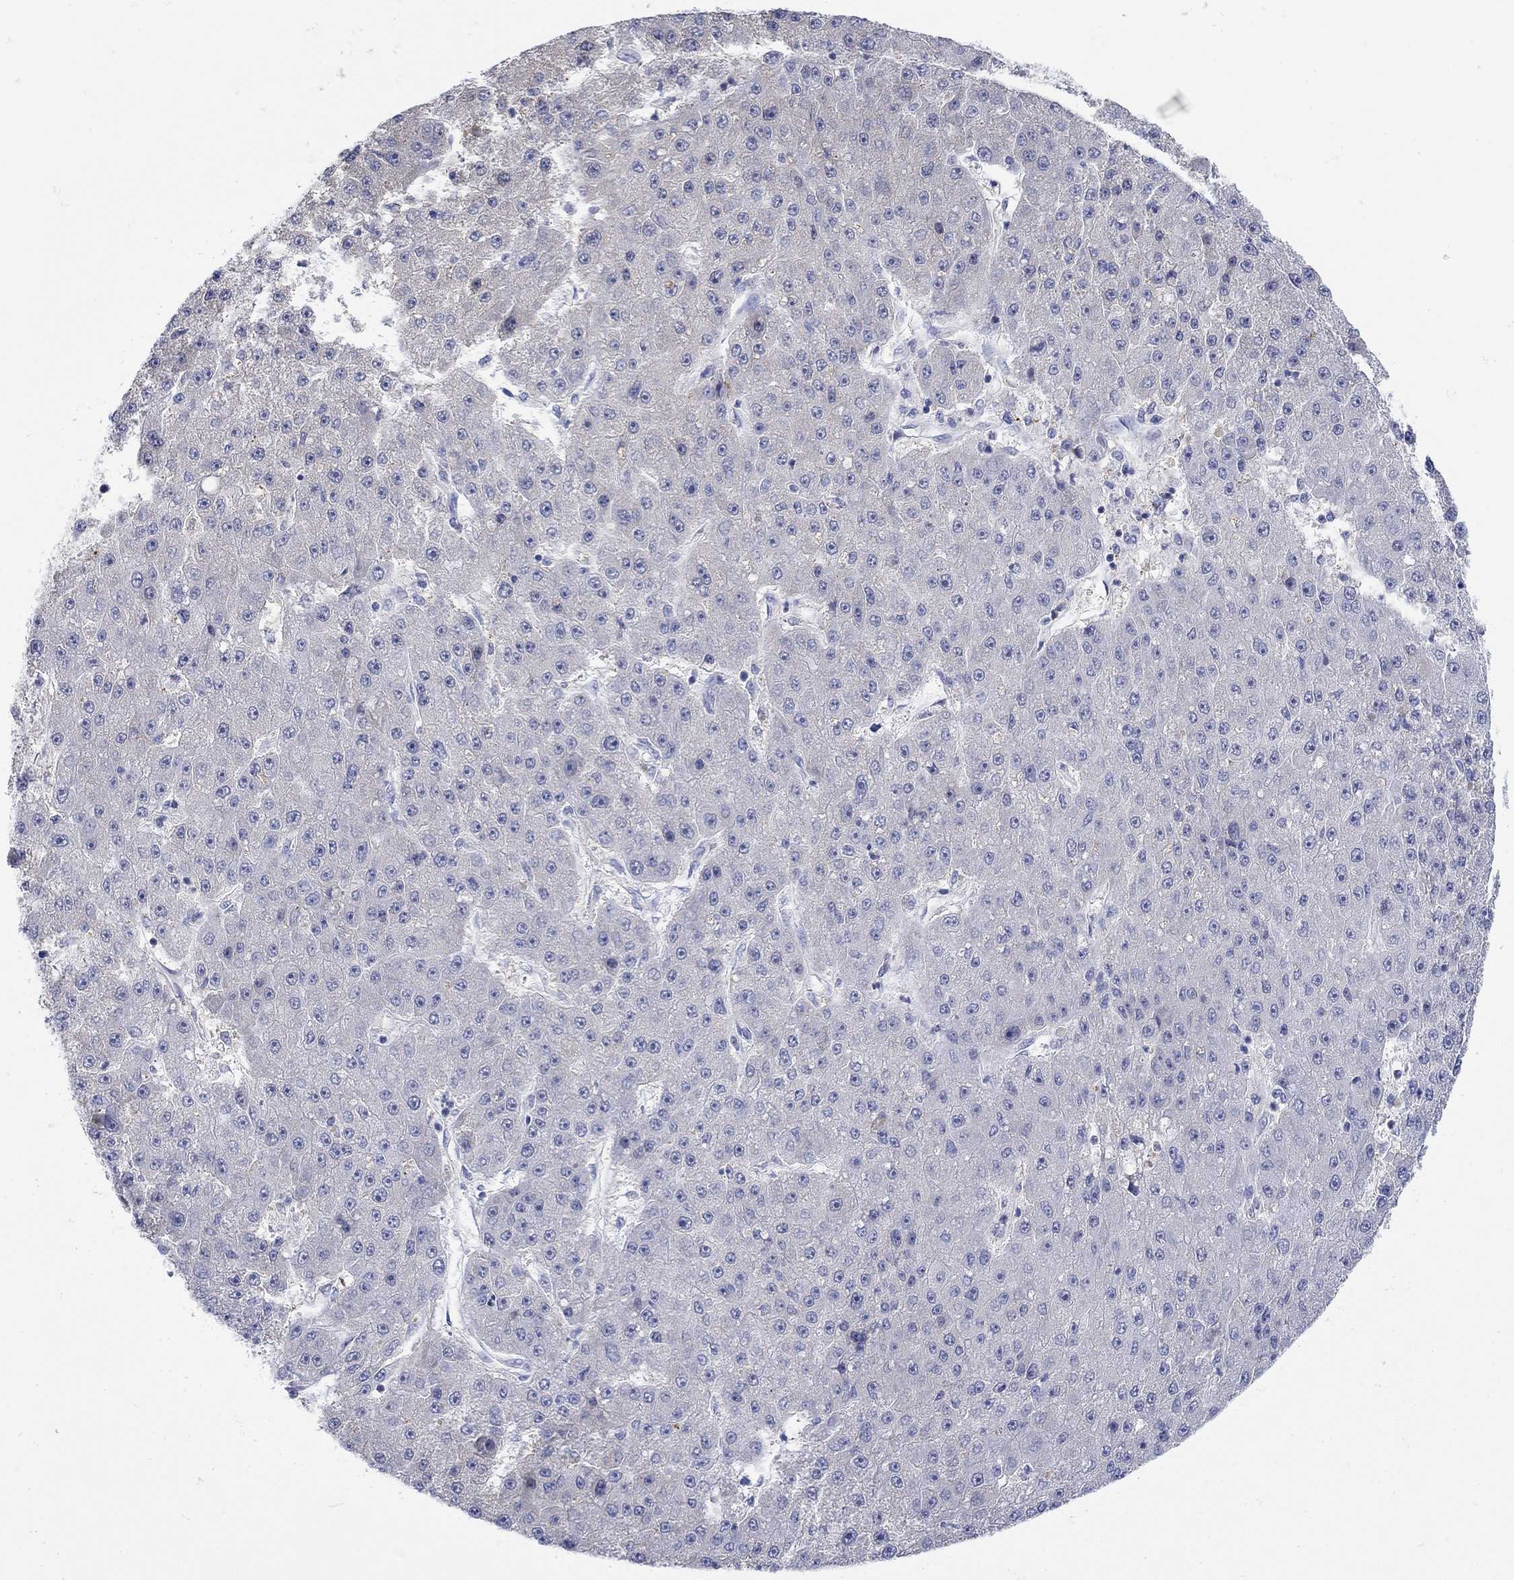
{"staining": {"intensity": "negative", "quantity": "none", "location": "none"}, "tissue": "liver cancer", "cell_type": "Tumor cells", "image_type": "cancer", "snomed": [{"axis": "morphology", "description": "Carcinoma, Hepatocellular, NOS"}, {"axis": "topography", "description": "Liver"}], "caption": "IHC of liver cancer displays no staining in tumor cells.", "gene": "TEKT3", "patient": {"sex": "male", "age": 67}}